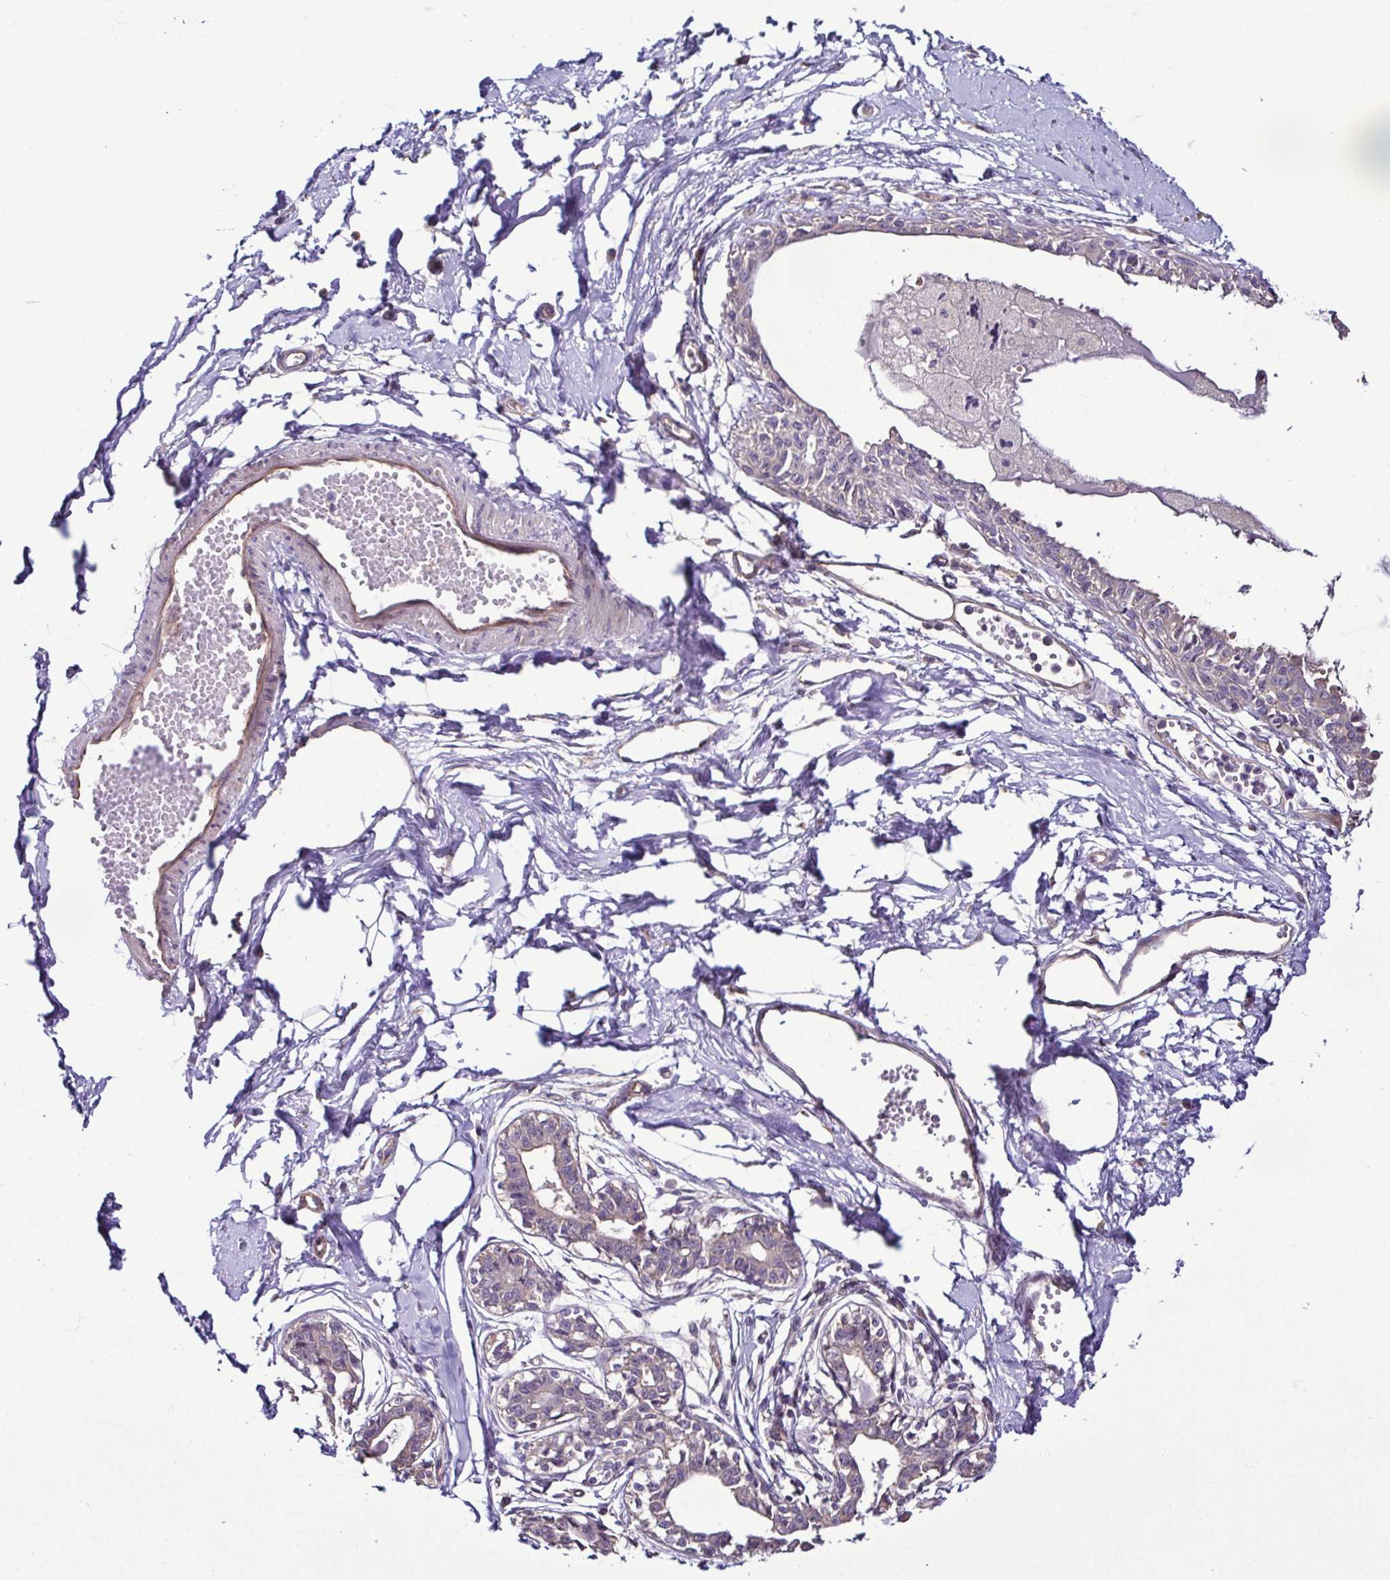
{"staining": {"intensity": "negative", "quantity": "none", "location": "none"}, "tissue": "breast", "cell_type": "Adipocytes", "image_type": "normal", "snomed": [{"axis": "morphology", "description": "Normal tissue, NOS"}, {"axis": "topography", "description": "Breast"}], "caption": "A high-resolution micrograph shows immunohistochemistry (IHC) staining of normal breast, which reveals no significant staining in adipocytes.", "gene": "LMOD2", "patient": {"sex": "female", "age": 45}}